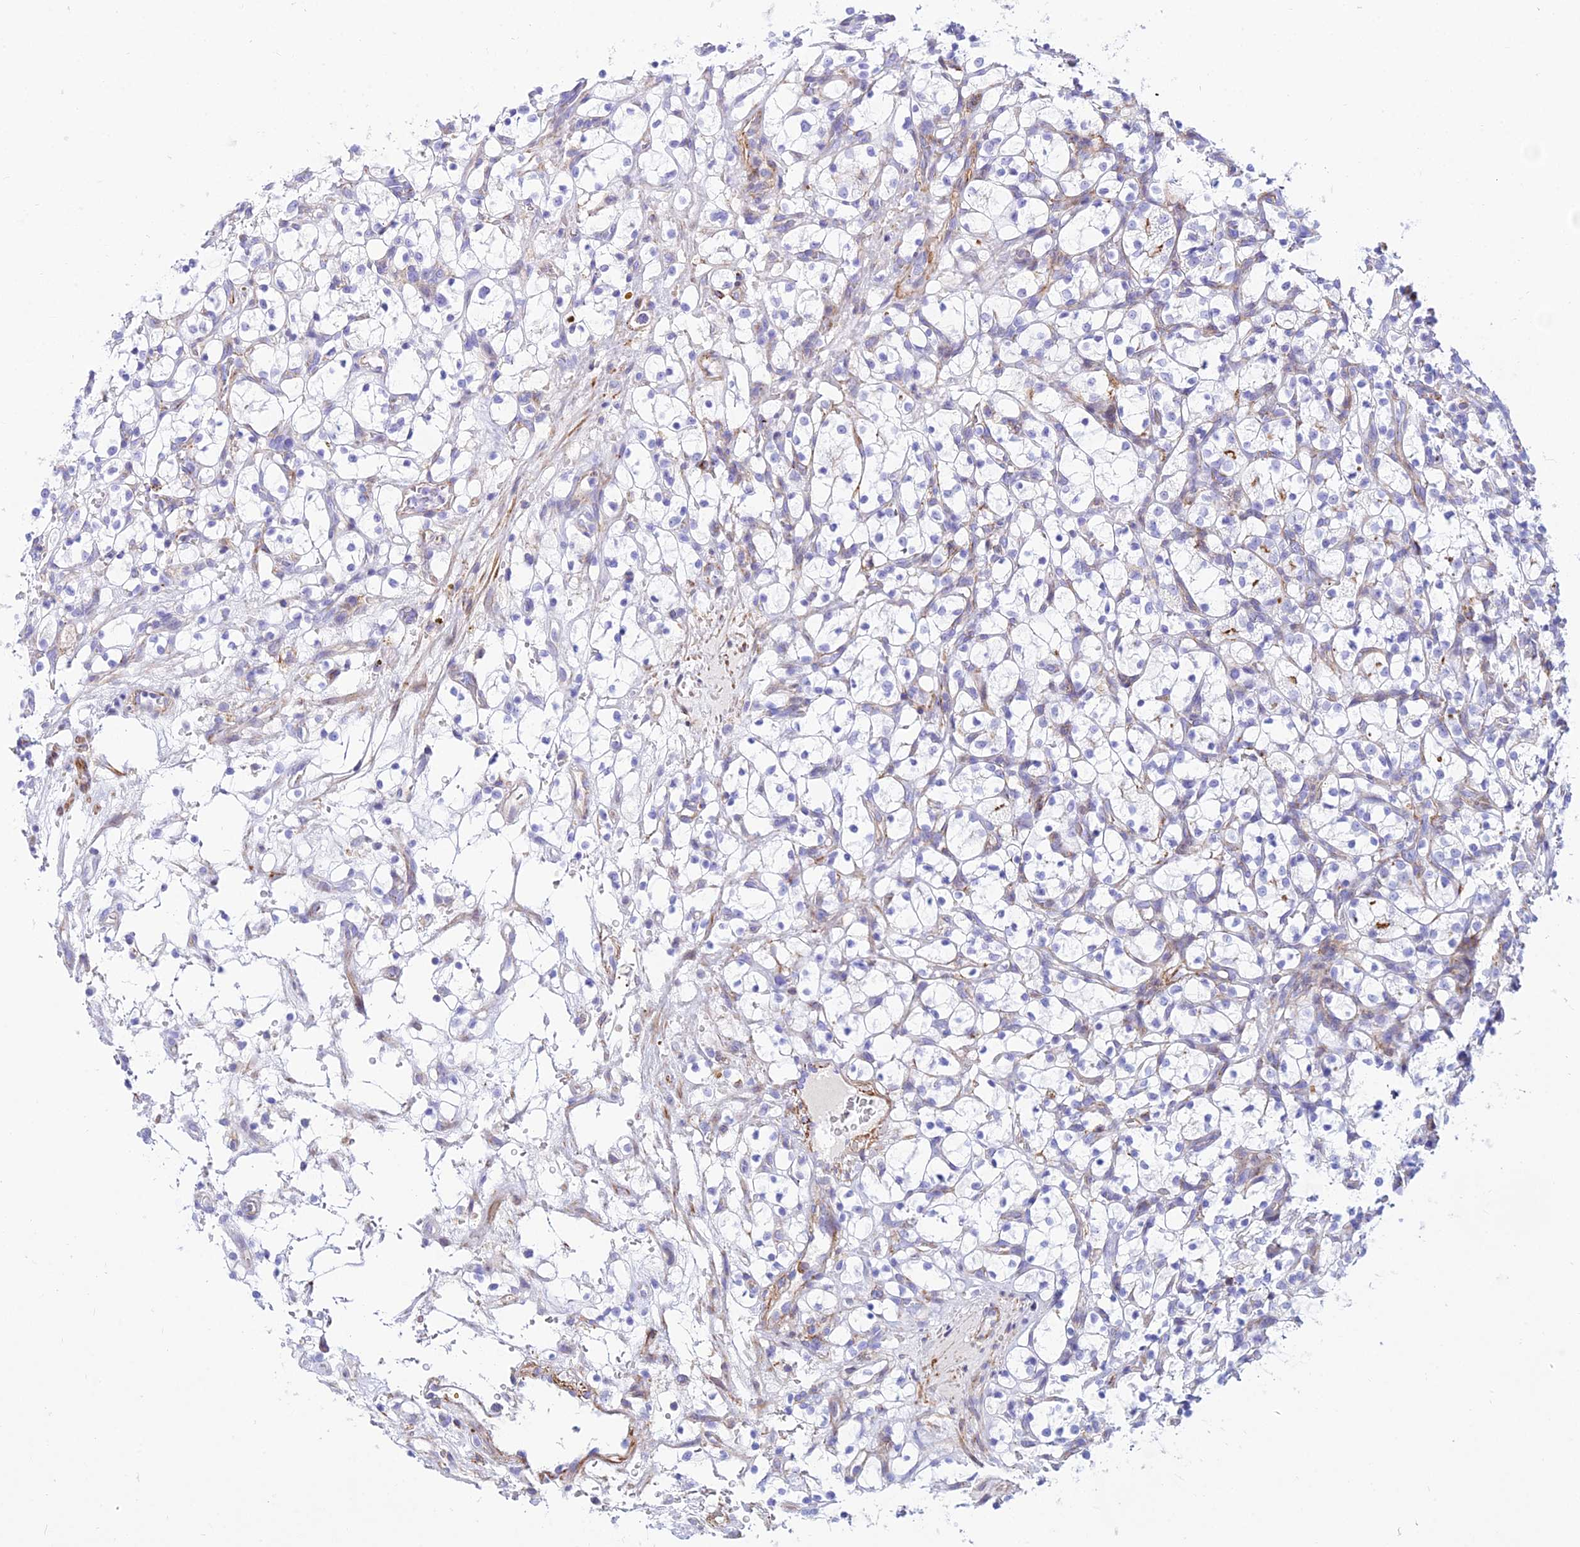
{"staining": {"intensity": "negative", "quantity": "none", "location": "none"}, "tissue": "renal cancer", "cell_type": "Tumor cells", "image_type": "cancer", "snomed": [{"axis": "morphology", "description": "Adenocarcinoma, NOS"}, {"axis": "topography", "description": "Kidney"}], "caption": "An image of human renal cancer is negative for staining in tumor cells. (Immunohistochemistry, brightfield microscopy, high magnification).", "gene": "DLX1", "patient": {"sex": "female", "age": 69}}